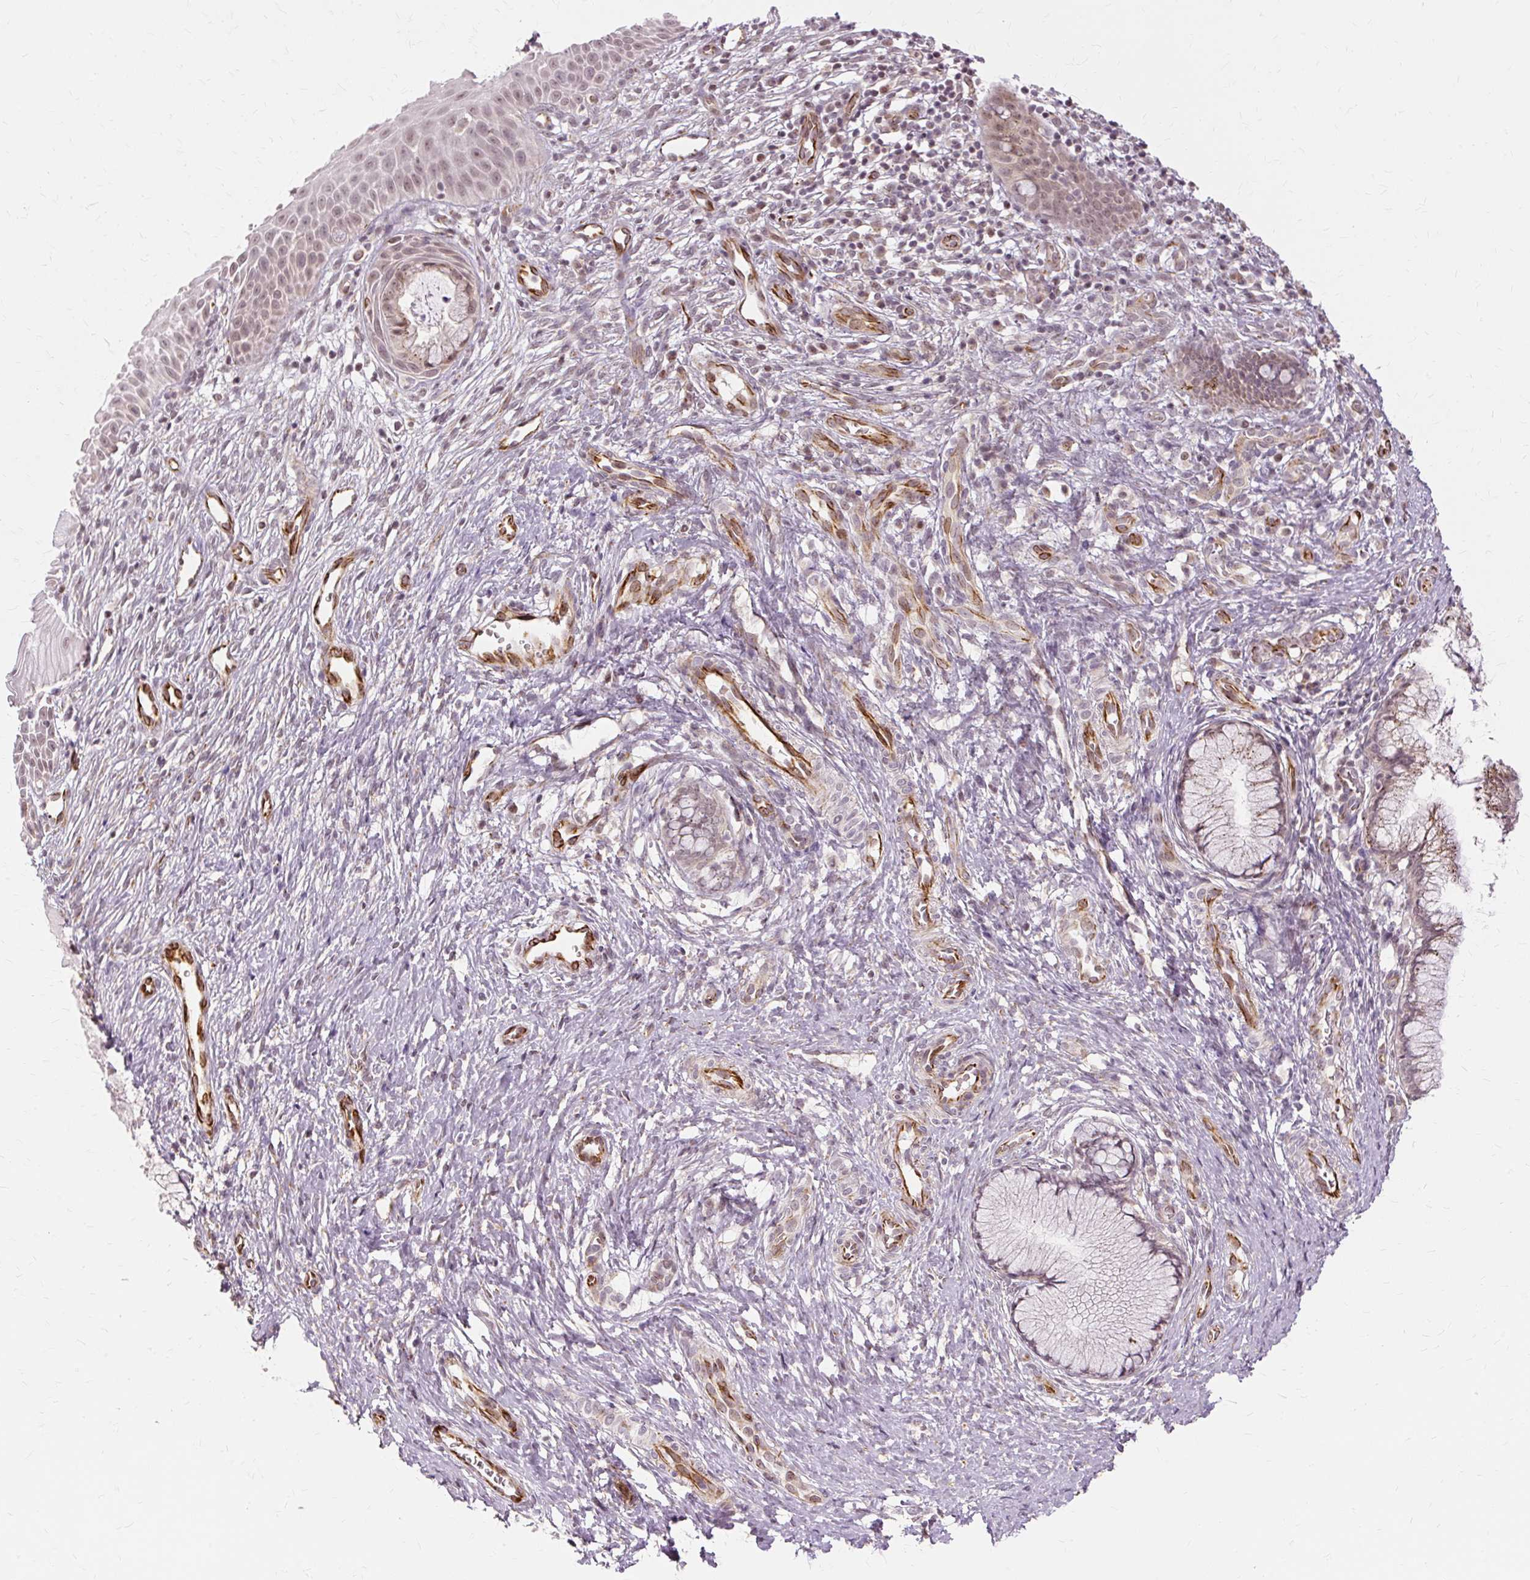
{"staining": {"intensity": "moderate", "quantity": "<25%", "location": "cytoplasmic/membranous,nuclear"}, "tissue": "cervix", "cell_type": "Glandular cells", "image_type": "normal", "snomed": [{"axis": "morphology", "description": "Normal tissue, NOS"}, {"axis": "topography", "description": "Cervix"}], "caption": "Cervix stained with DAB immunohistochemistry (IHC) exhibits low levels of moderate cytoplasmic/membranous,nuclear positivity in approximately <25% of glandular cells. Ihc stains the protein of interest in brown and the nuclei are stained blue.", "gene": "MMACHC", "patient": {"sex": "female", "age": 36}}